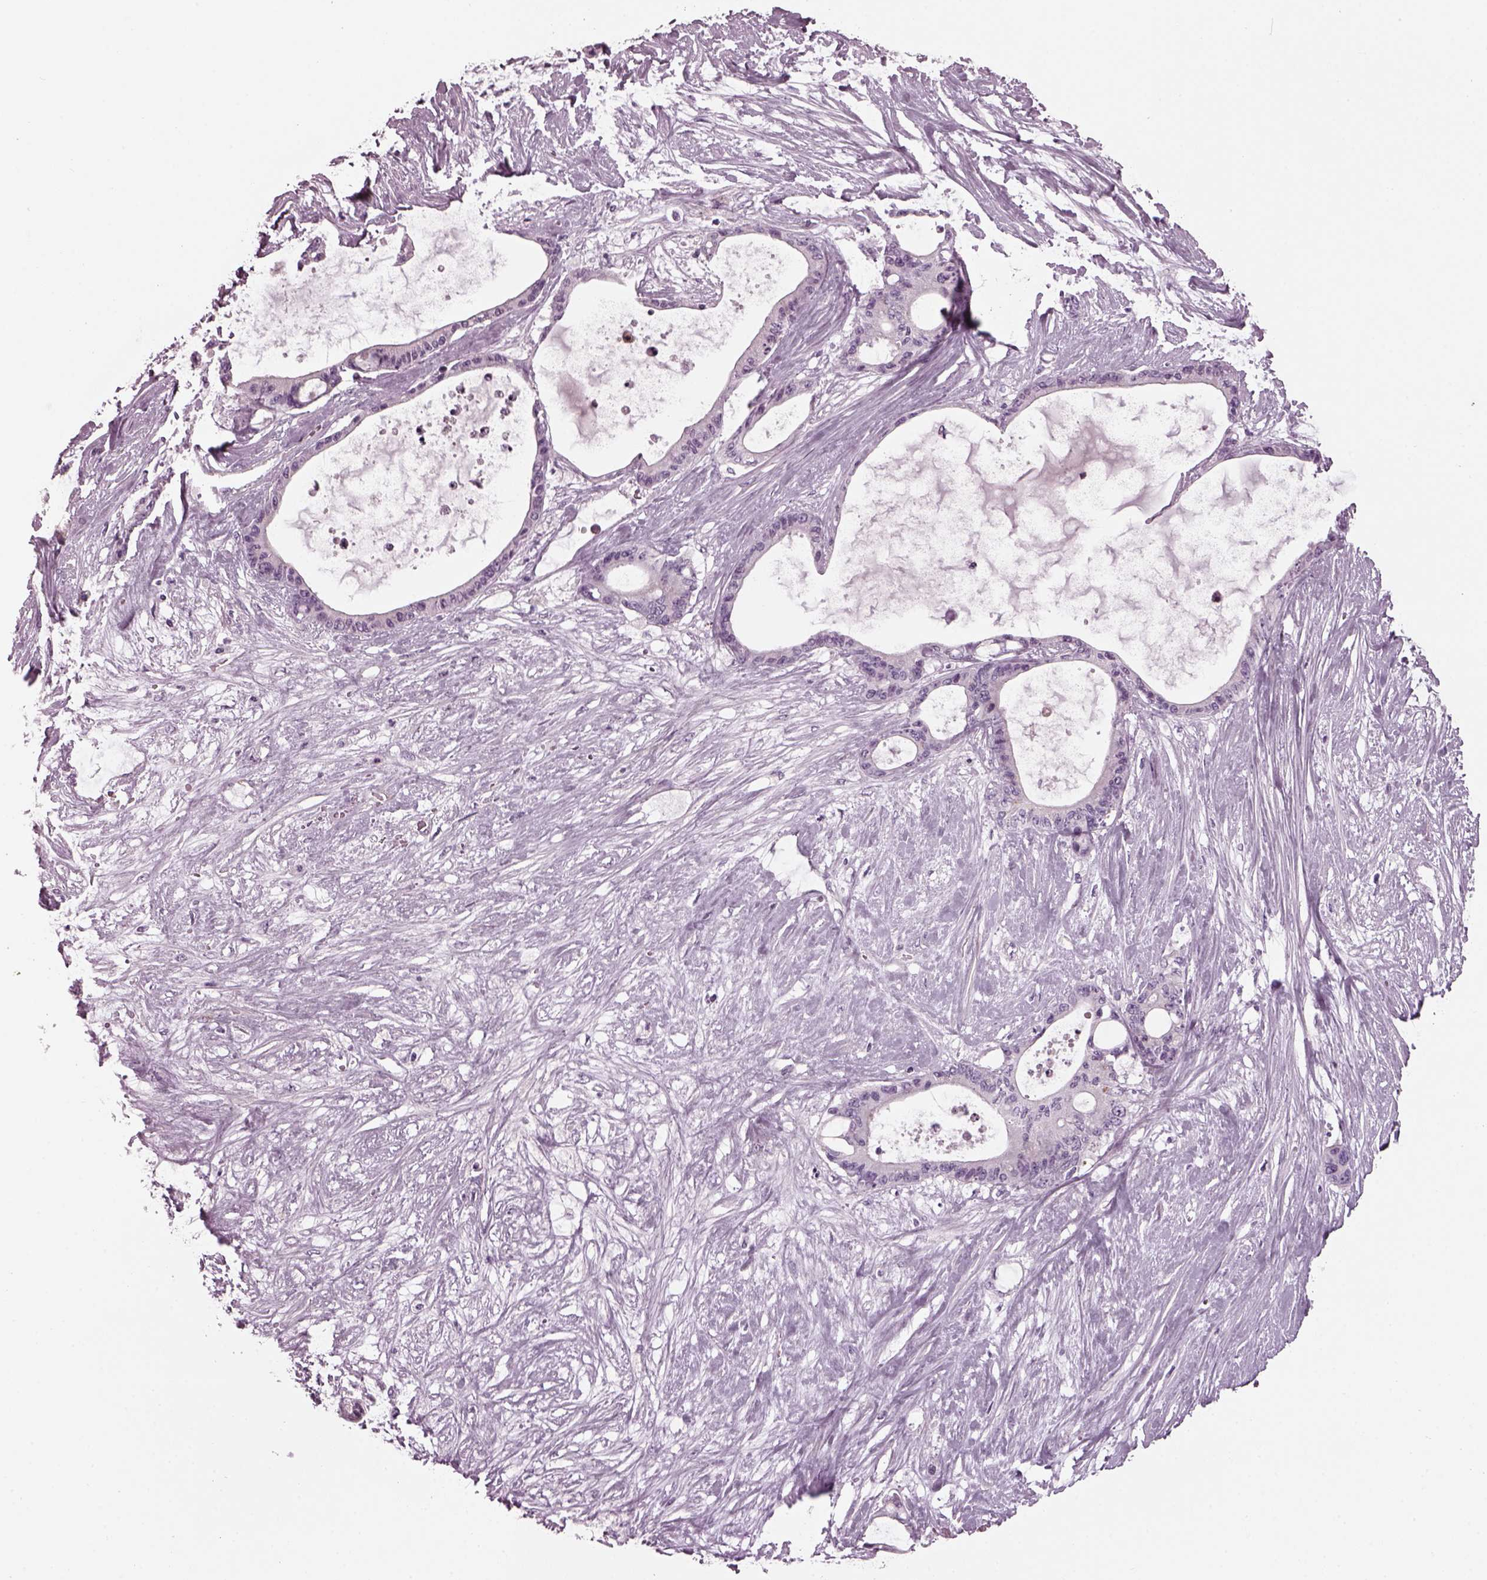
{"staining": {"intensity": "negative", "quantity": "none", "location": "none"}, "tissue": "liver cancer", "cell_type": "Tumor cells", "image_type": "cancer", "snomed": [{"axis": "morphology", "description": "Normal tissue, NOS"}, {"axis": "morphology", "description": "Cholangiocarcinoma"}, {"axis": "topography", "description": "Liver"}, {"axis": "topography", "description": "Peripheral nerve tissue"}], "caption": "The image shows no staining of tumor cells in cholangiocarcinoma (liver). The staining was performed using DAB to visualize the protein expression in brown, while the nuclei were stained in blue with hematoxylin (Magnification: 20x).", "gene": "DPYSL5", "patient": {"sex": "female", "age": 73}}